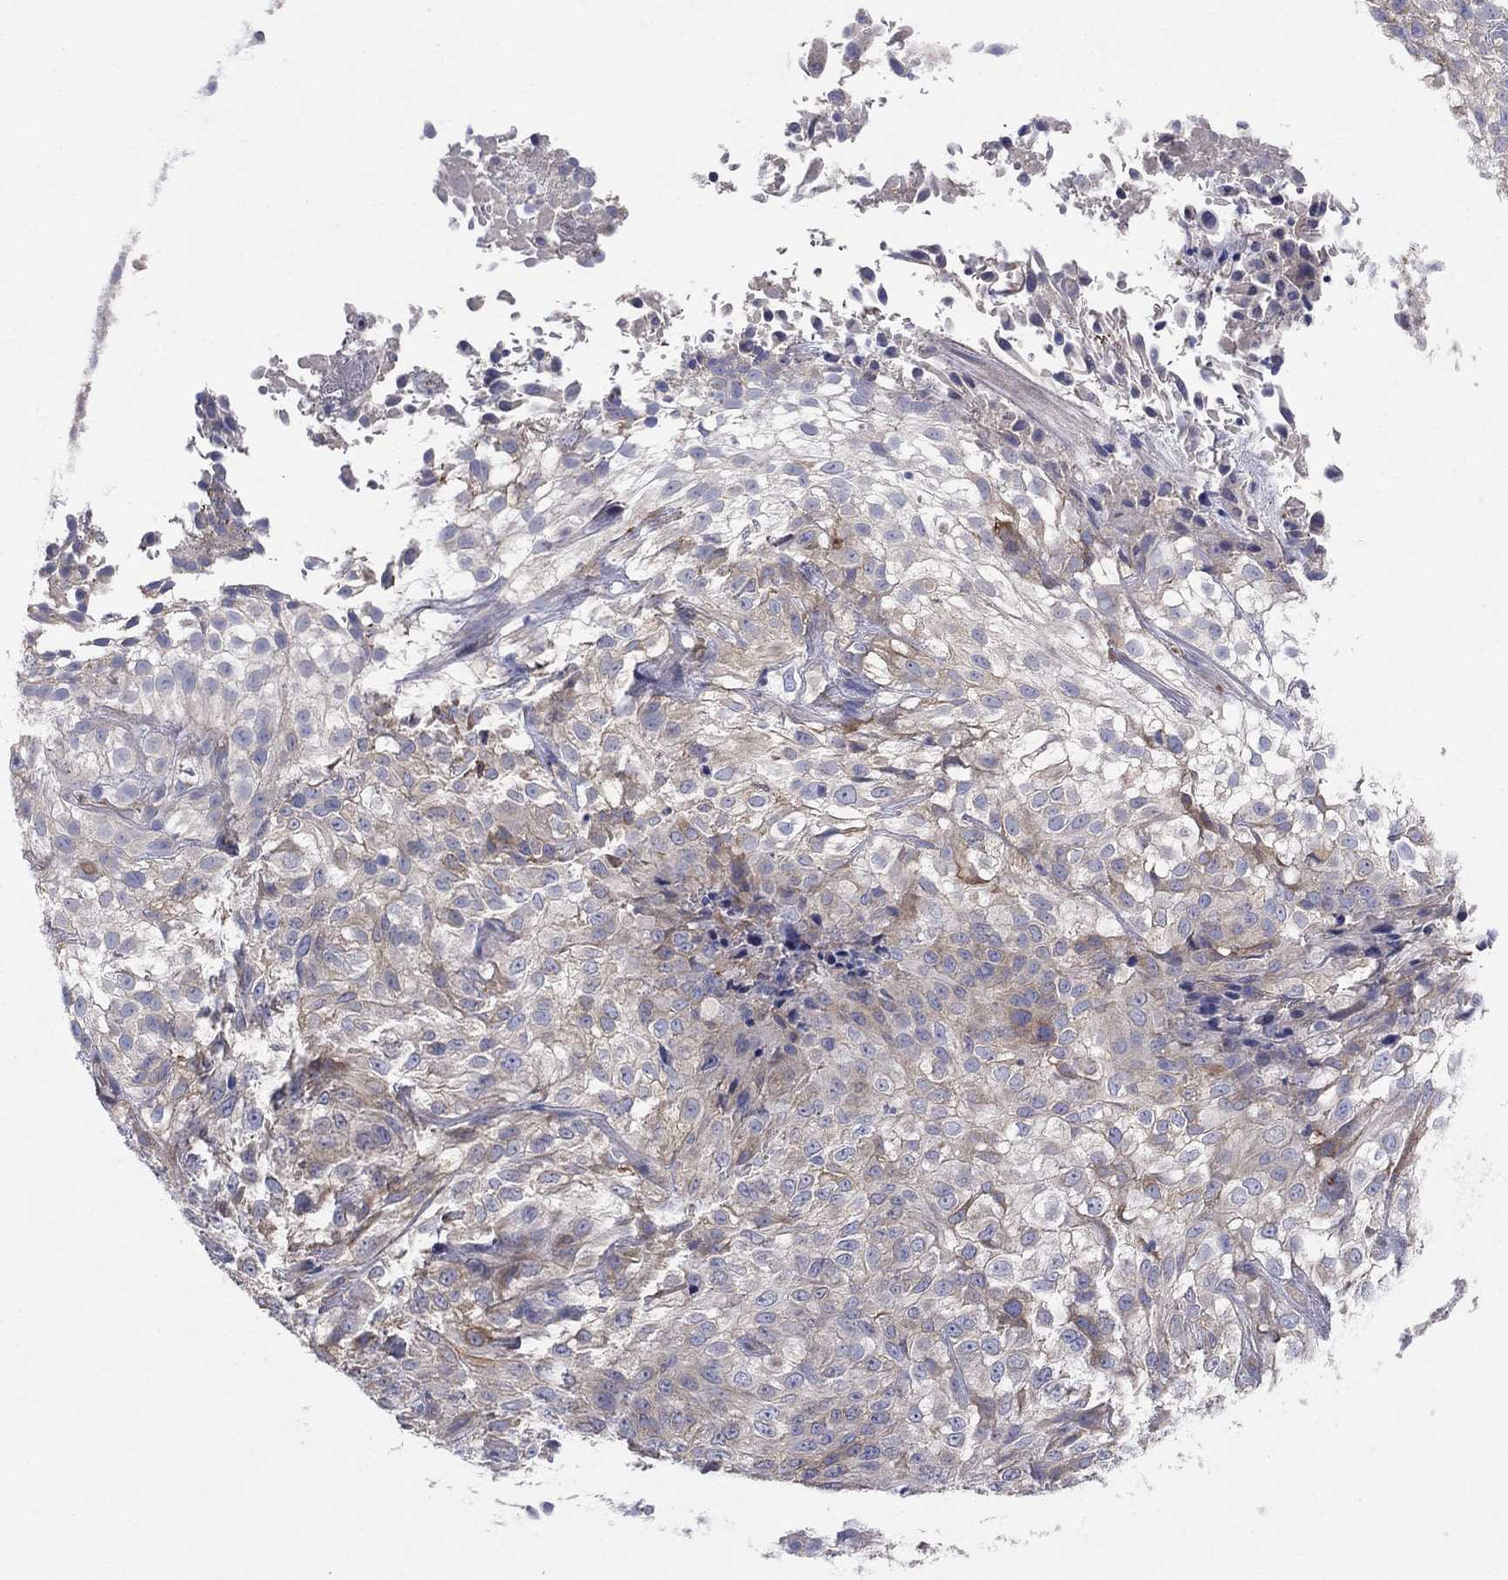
{"staining": {"intensity": "weak", "quantity": "<25%", "location": "cytoplasmic/membranous"}, "tissue": "urothelial cancer", "cell_type": "Tumor cells", "image_type": "cancer", "snomed": [{"axis": "morphology", "description": "Urothelial carcinoma, High grade"}, {"axis": "topography", "description": "Urinary bladder"}], "caption": "An image of human urothelial cancer is negative for staining in tumor cells.", "gene": "EMP2", "patient": {"sex": "male", "age": 56}}